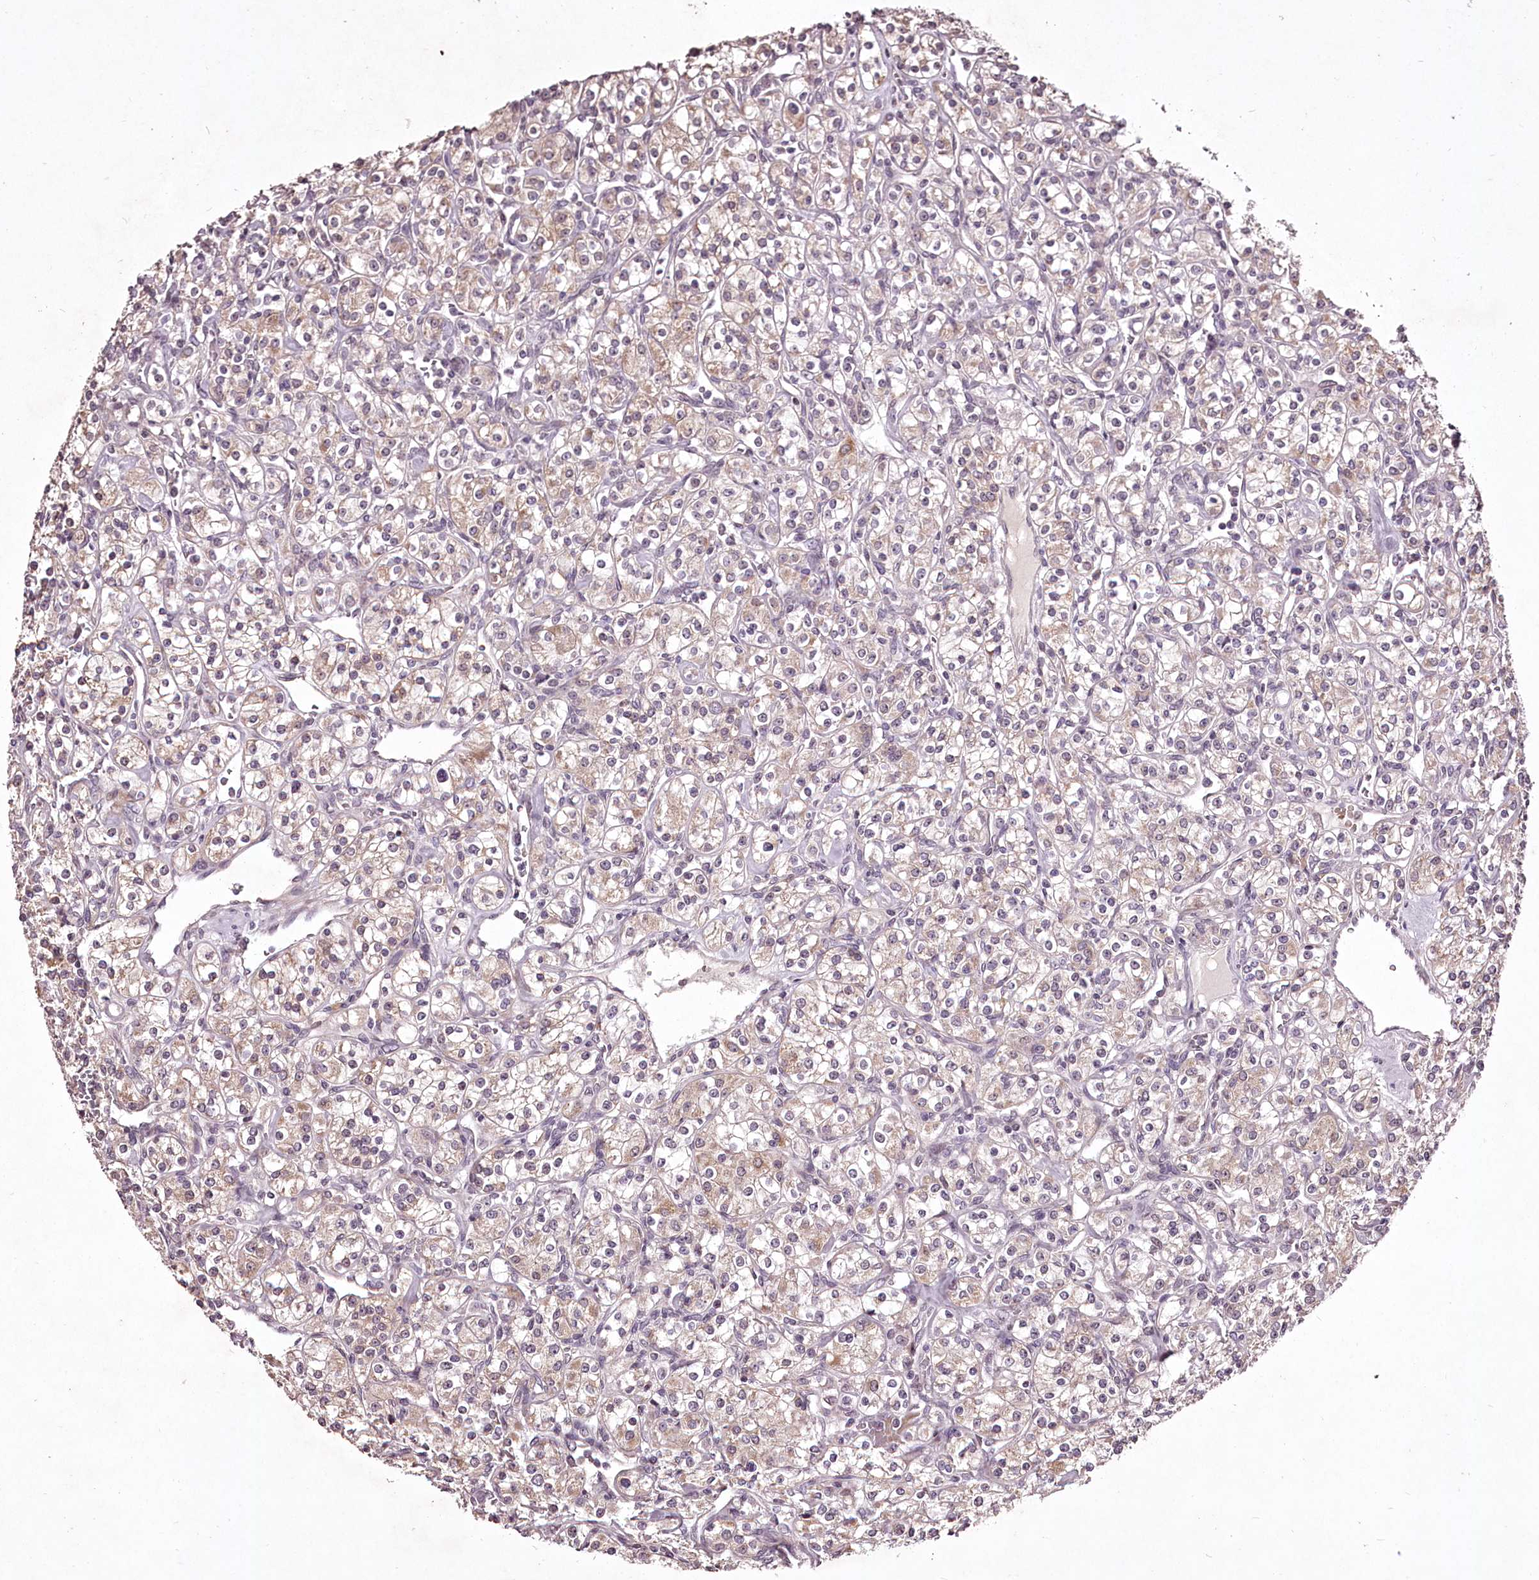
{"staining": {"intensity": "weak", "quantity": ">75%", "location": "cytoplasmic/membranous"}, "tissue": "renal cancer", "cell_type": "Tumor cells", "image_type": "cancer", "snomed": [{"axis": "morphology", "description": "Adenocarcinoma, NOS"}, {"axis": "topography", "description": "Kidney"}], "caption": "Tumor cells display low levels of weak cytoplasmic/membranous staining in about >75% of cells in human adenocarcinoma (renal).", "gene": "ADRA1D", "patient": {"sex": "male", "age": 77}}